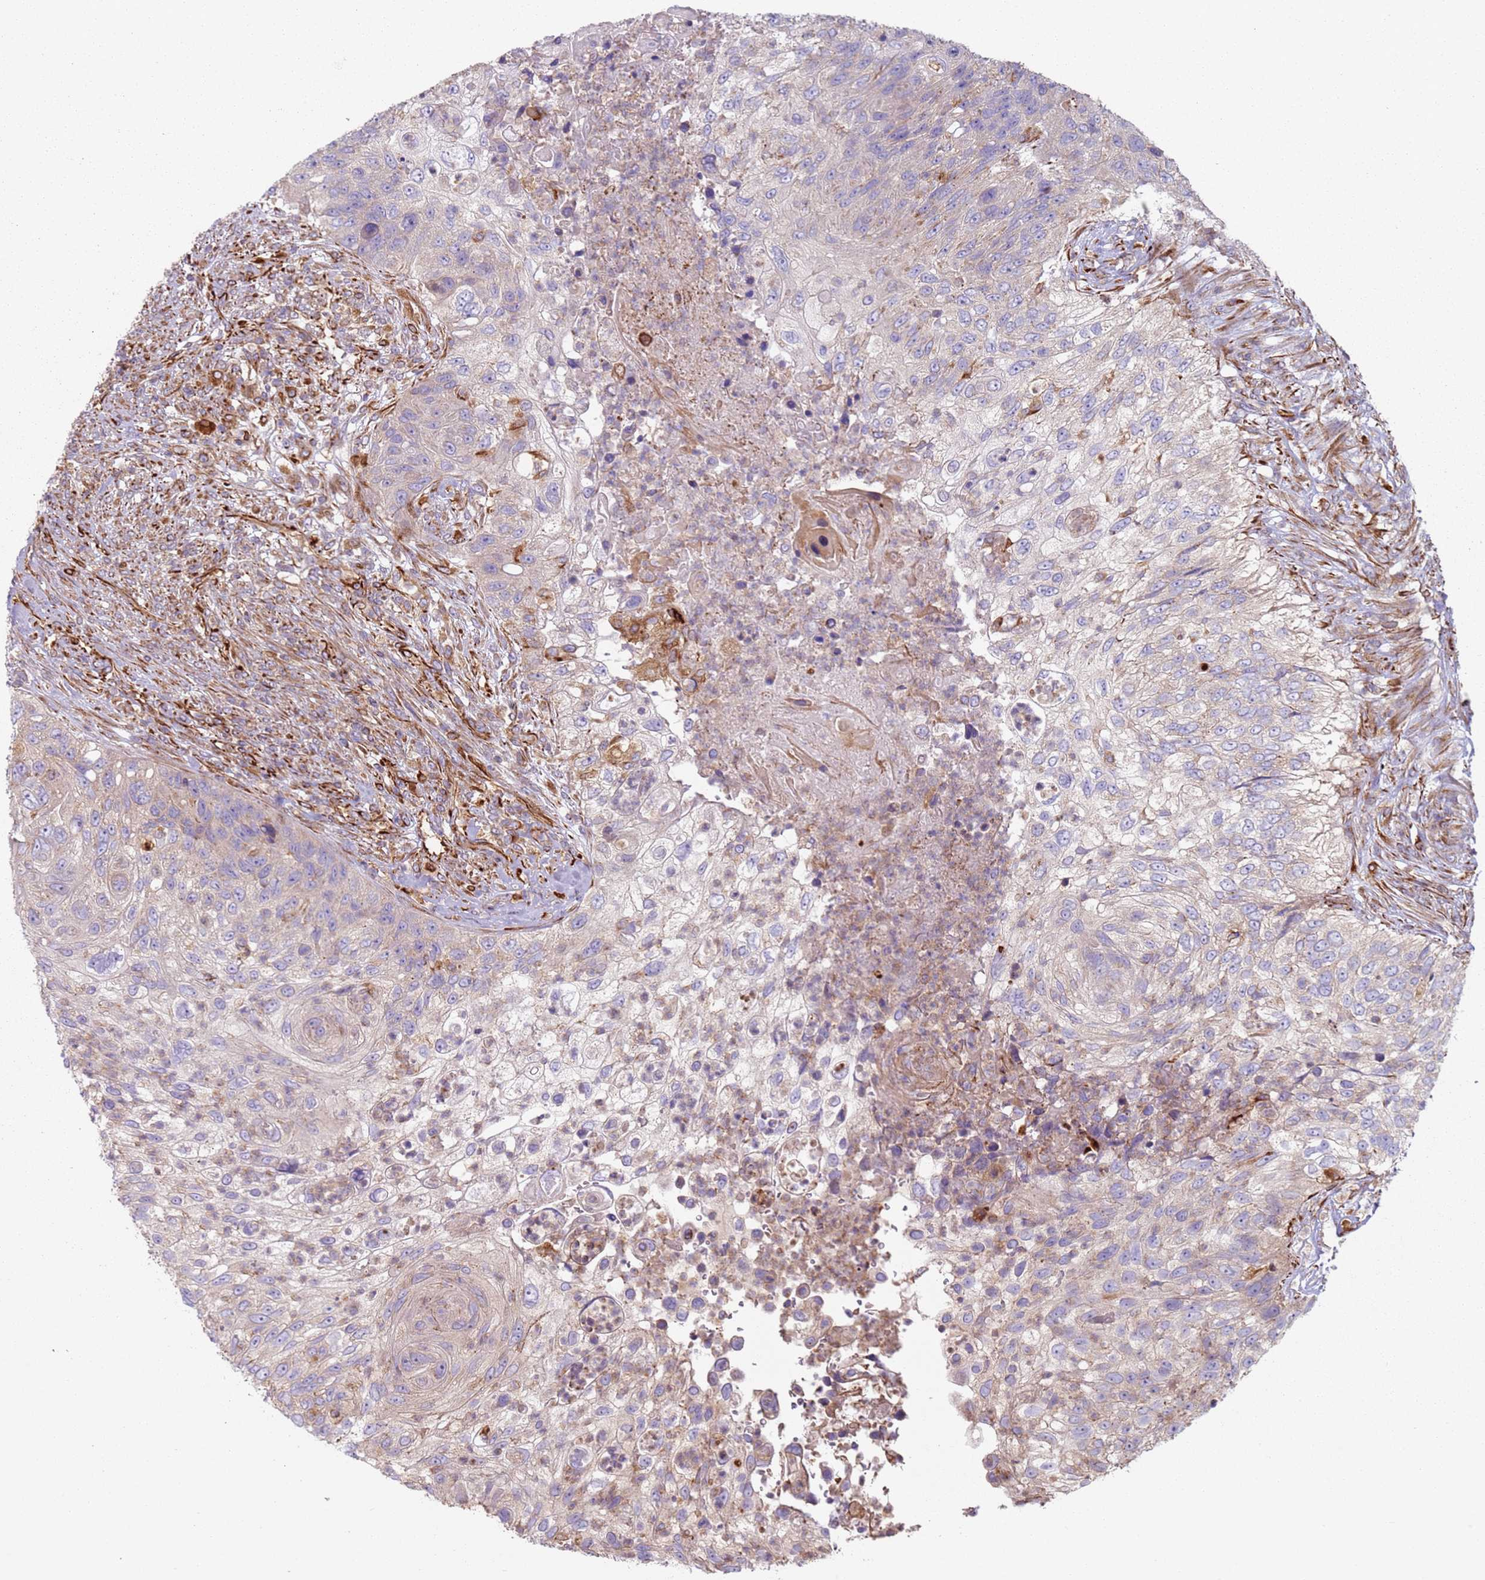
{"staining": {"intensity": "weak", "quantity": "<25%", "location": "cytoplasmic/membranous"}, "tissue": "urothelial cancer", "cell_type": "Tumor cells", "image_type": "cancer", "snomed": [{"axis": "morphology", "description": "Urothelial carcinoma, High grade"}, {"axis": "topography", "description": "Urinary bladder"}], "caption": "Immunohistochemical staining of urothelial cancer exhibits no significant positivity in tumor cells.", "gene": "SNAPIN", "patient": {"sex": "female", "age": 60}}